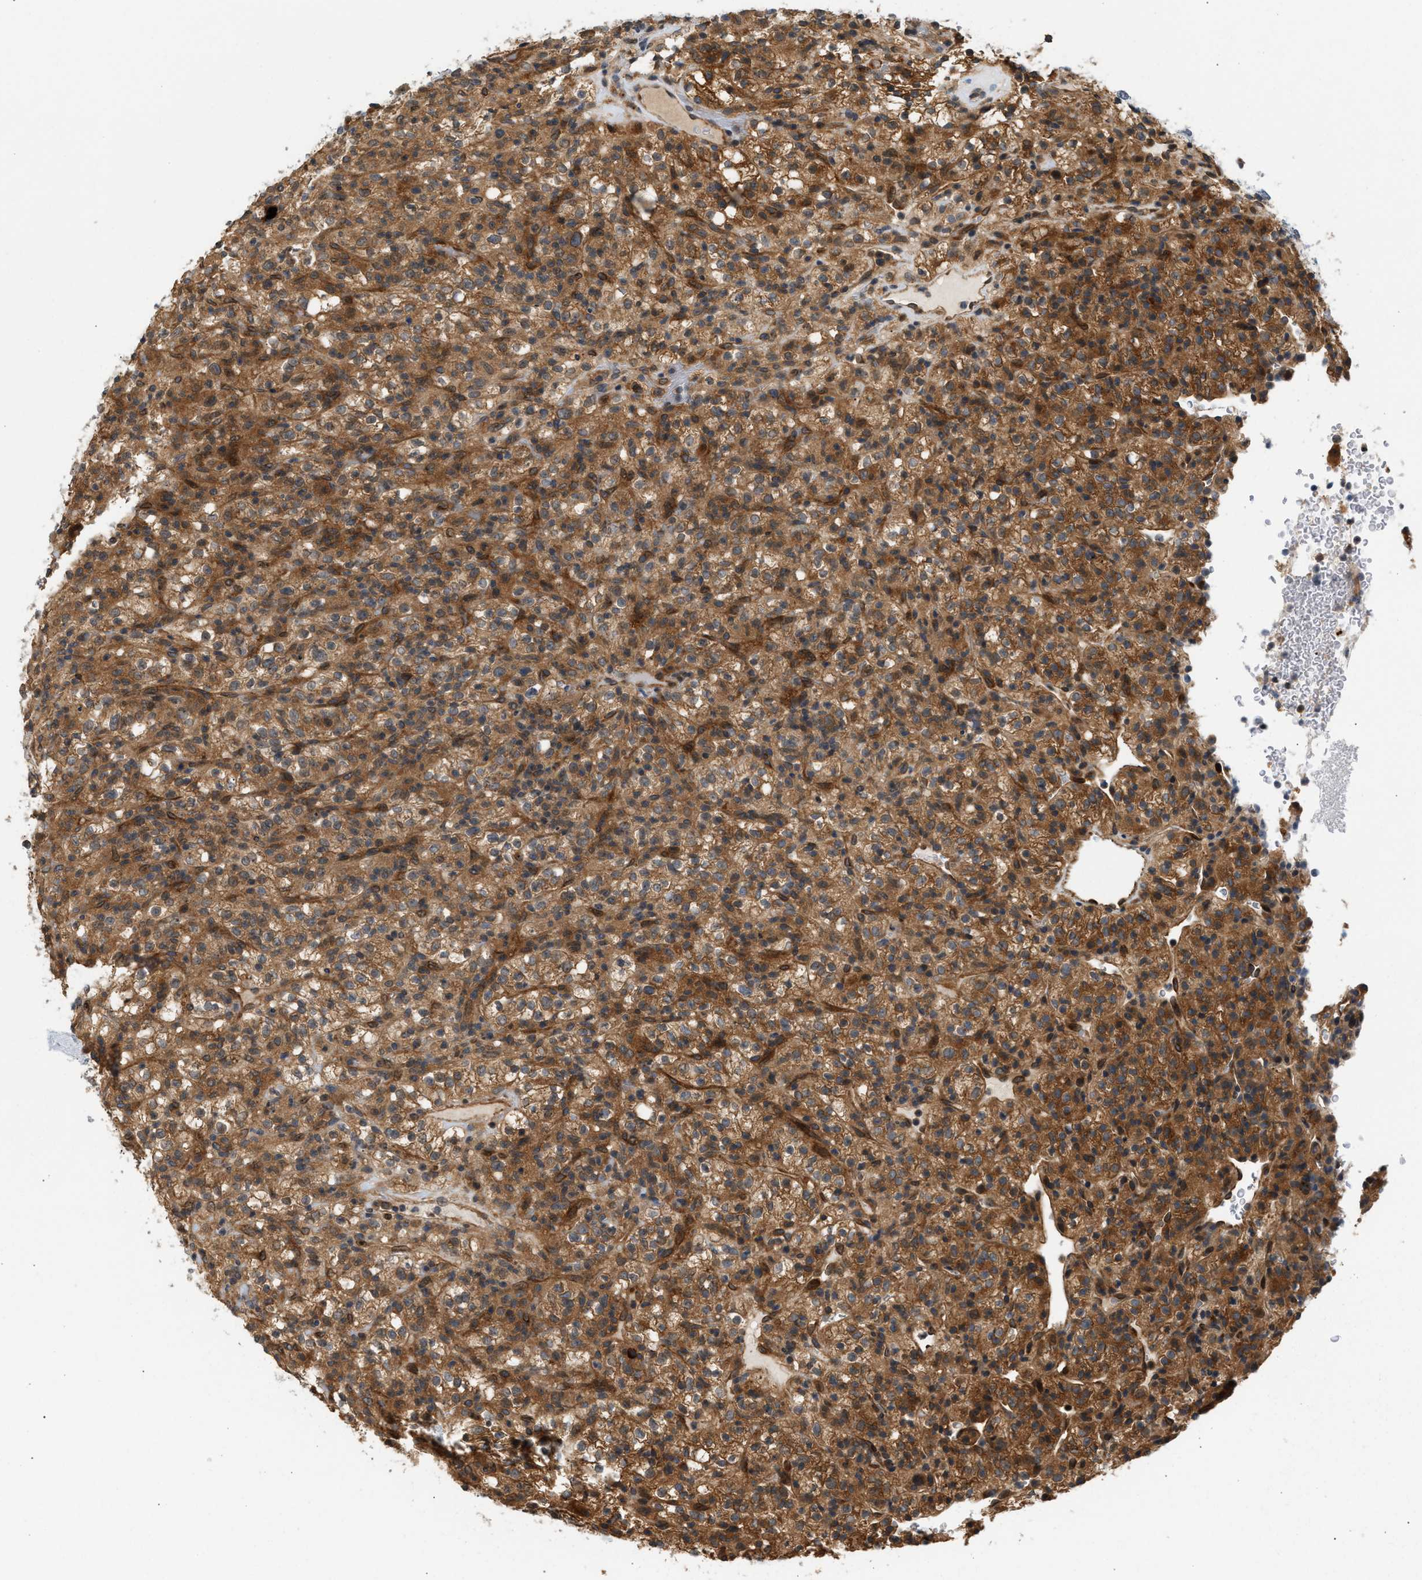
{"staining": {"intensity": "moderate", "quantity": ">75%", "location": "cytoplasmic/membranous"}, "tissue": "renal cancer", "cell_type": "Tumor cells", "image_type": "cancer", "snomed": [{"axis": "morphology", "description": "Normal tissue, NOS"}, {"axis": "morphology", "description": "Adenocarcinoma, NOS"}, {"axis": "topography", "description": "Kidney"}], "caption": "Immunohistochemical staining of human renal cancer exhibits moderate cytoplasmic/membranous protein expression in approximately >75% of tumor cells. (DAB = brown stain, brightfield microscopy at high magnification).", "gene": "MAP2K5", "patient": {"sex": "female", "age": 72}}